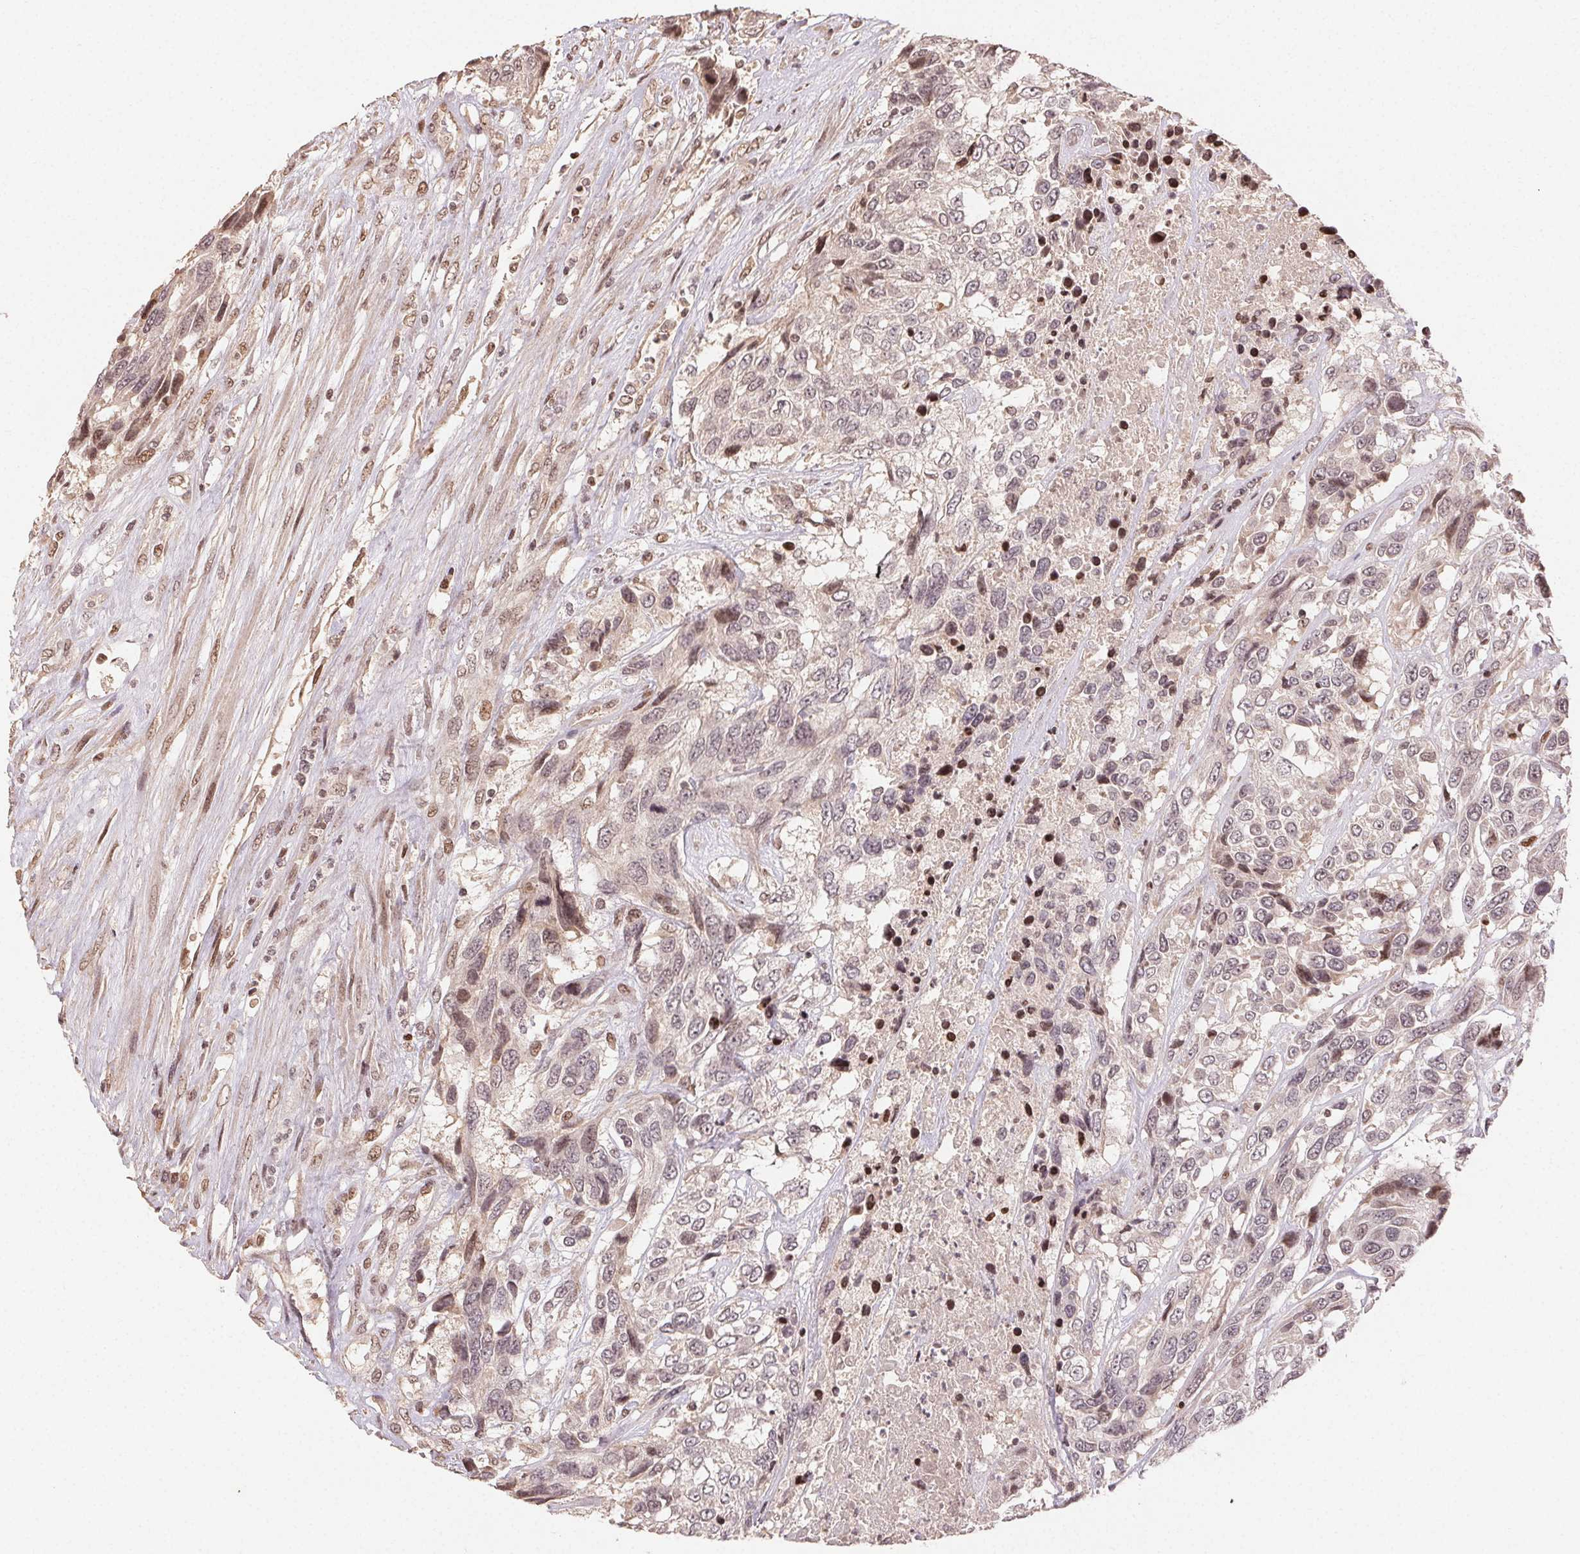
{"staining": {"intensity": "moderate", "quantity": ">75%", "location": "nuclear"}, "tissue": "urothelial cancer", "cell_type": "Tumor cells", "image_type": "cancer", "snomed": [{"axis": "morphology", "description": "Urothelial carcinoma, High grade"}, {"axis": "topography", "description": "Urinary bladder"}], "caption": "Protein staining reveals moderate nuclear staining in about >75% of tumor cells in high-grade urothelial carcinoma. (DAB = brown stain, brightfield microscopy at high magnification).", "gene": "MAPKAPK2", "patient": {"sex": "female", "age": 70}}